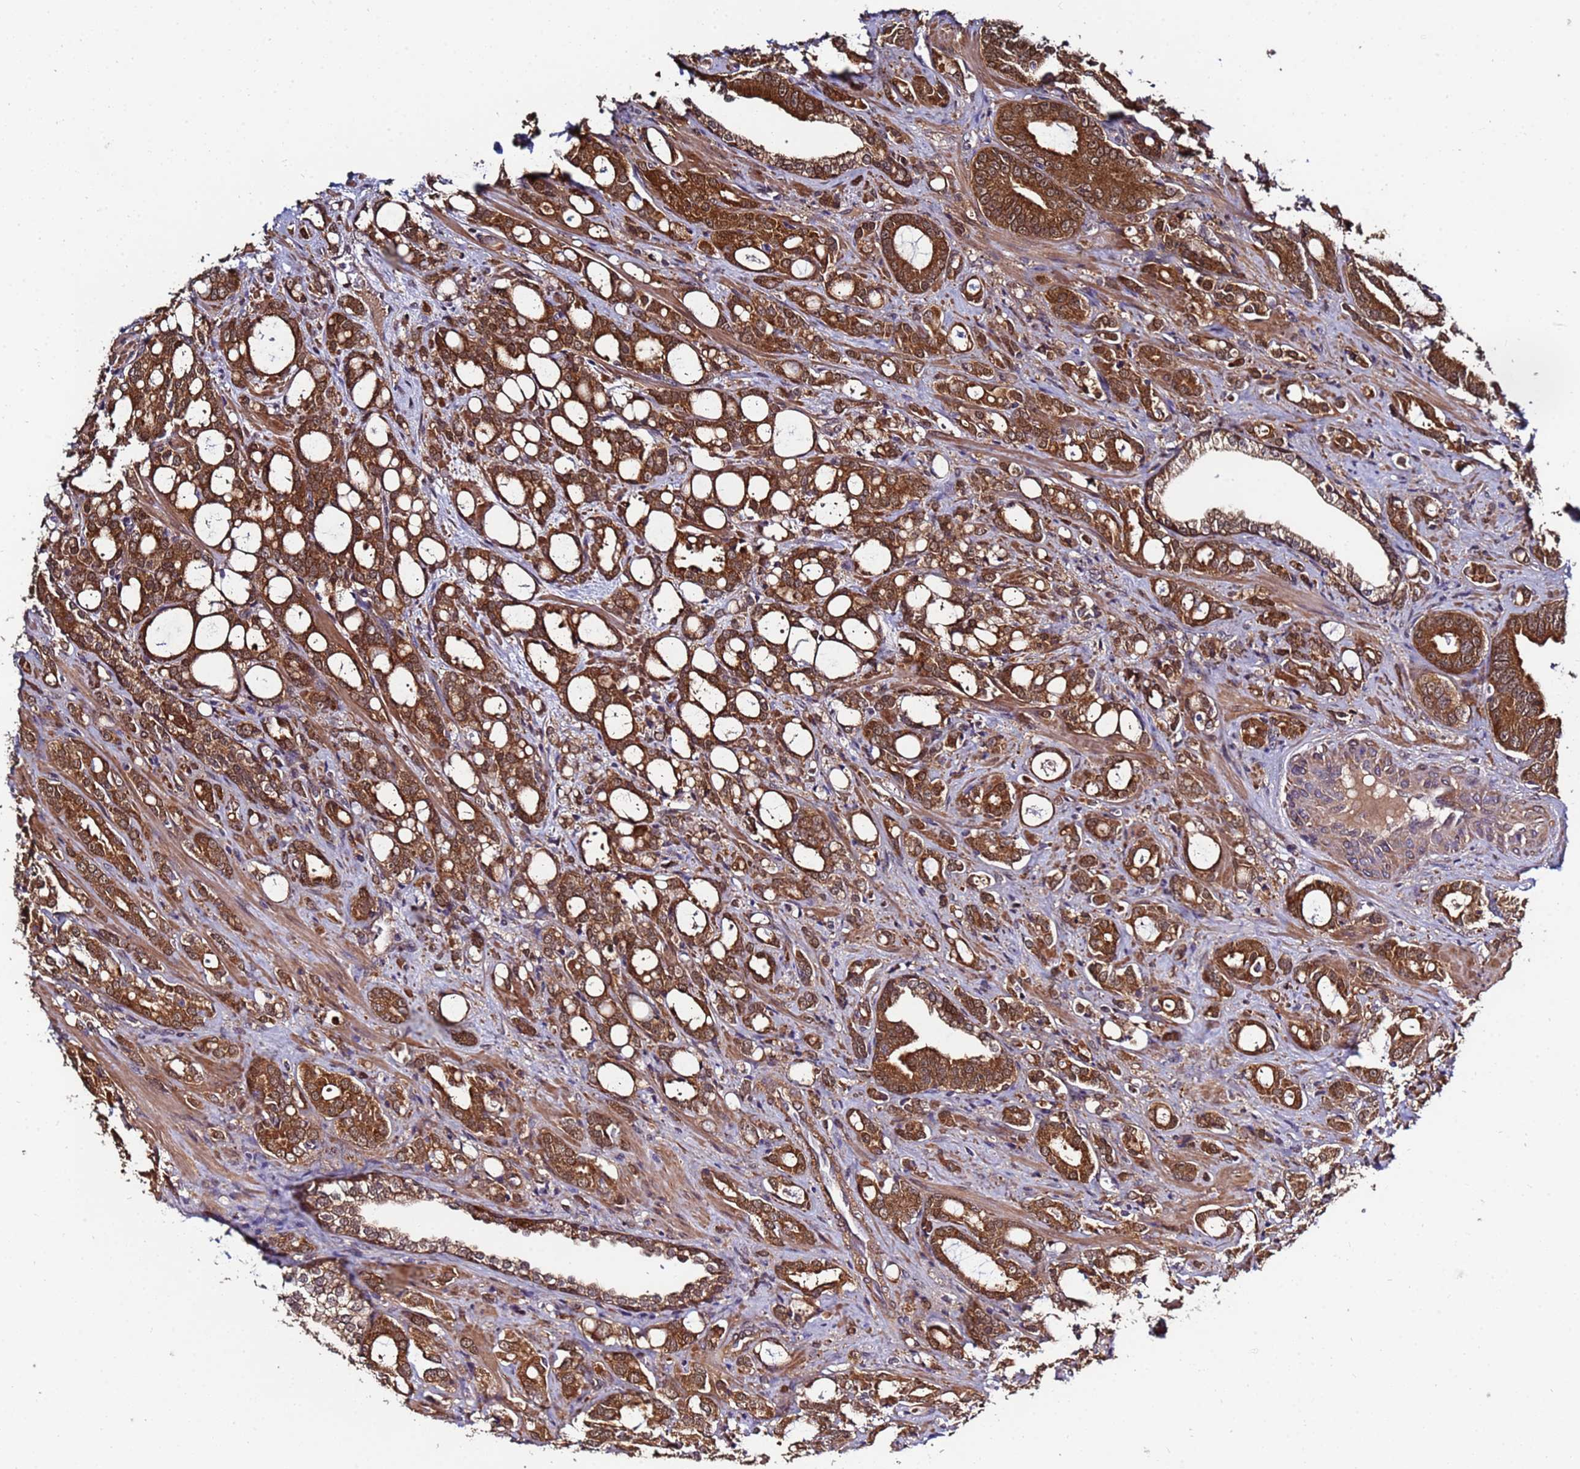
{"staining": {"intensity": "moderate", "quantity": ">75%", "location": "cytoplasmic/membranous"}, "tissue": "prostate cancer", "cell_type": "Tumor cells", "image_type": "cancer", "snomed": [{"axis": "morphology", "description": "Adenocarcinoma, High grade"}, {"axis": "topography", "description": "Prostate"}], "caption": "There is medium levels of moderate cytoplasmic/membranous positivity in tumor cells of prostate adenocarcinoma (high-grade), as demonstrated by immunohistochemical staining (brown color).", "gene": "NAXE", "patient": {"sex": "male", "age": 72}}